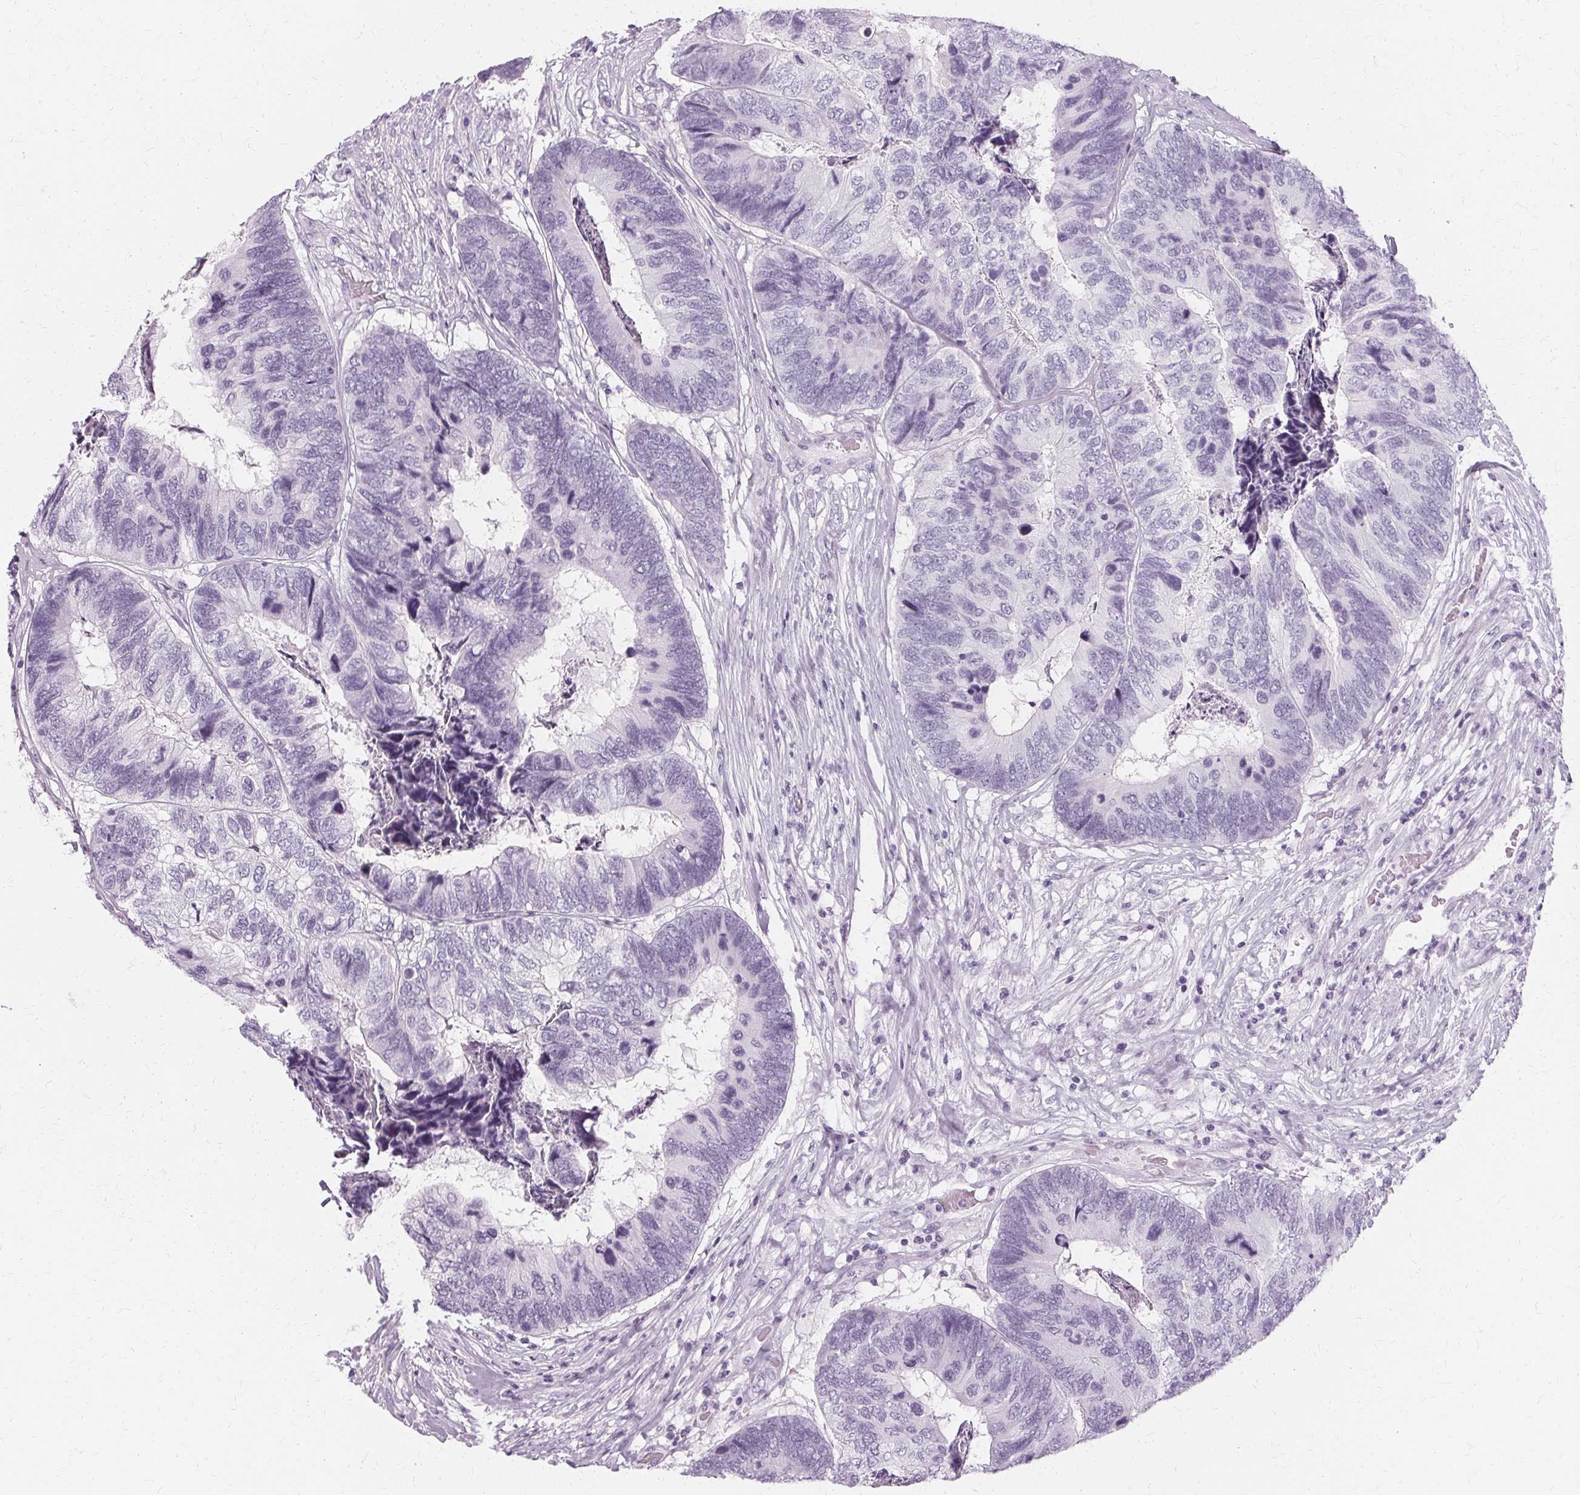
{"staining": {"intensity": "negative", "quantity": "none", "location": "none"}, "tissue": "colorectal cancer", "cell_type": "Tumor cells", "image_type": "cancer", "snomed": [{"axis": "morphology", "description": "Adenocarcinoma, NOS"}, {"axis": "topography", "description": "Colon"}], "caption": "The photomicrograph displays no staining of tumor cells in colorectal adenocarcinoma. (DAB (3,3'-diaminobenzidine) immunohistochemistry (IHC) with hematoxylin counter stain).", "gene": "KRT6C", "patient": {"sex": "female", "age": 67}}